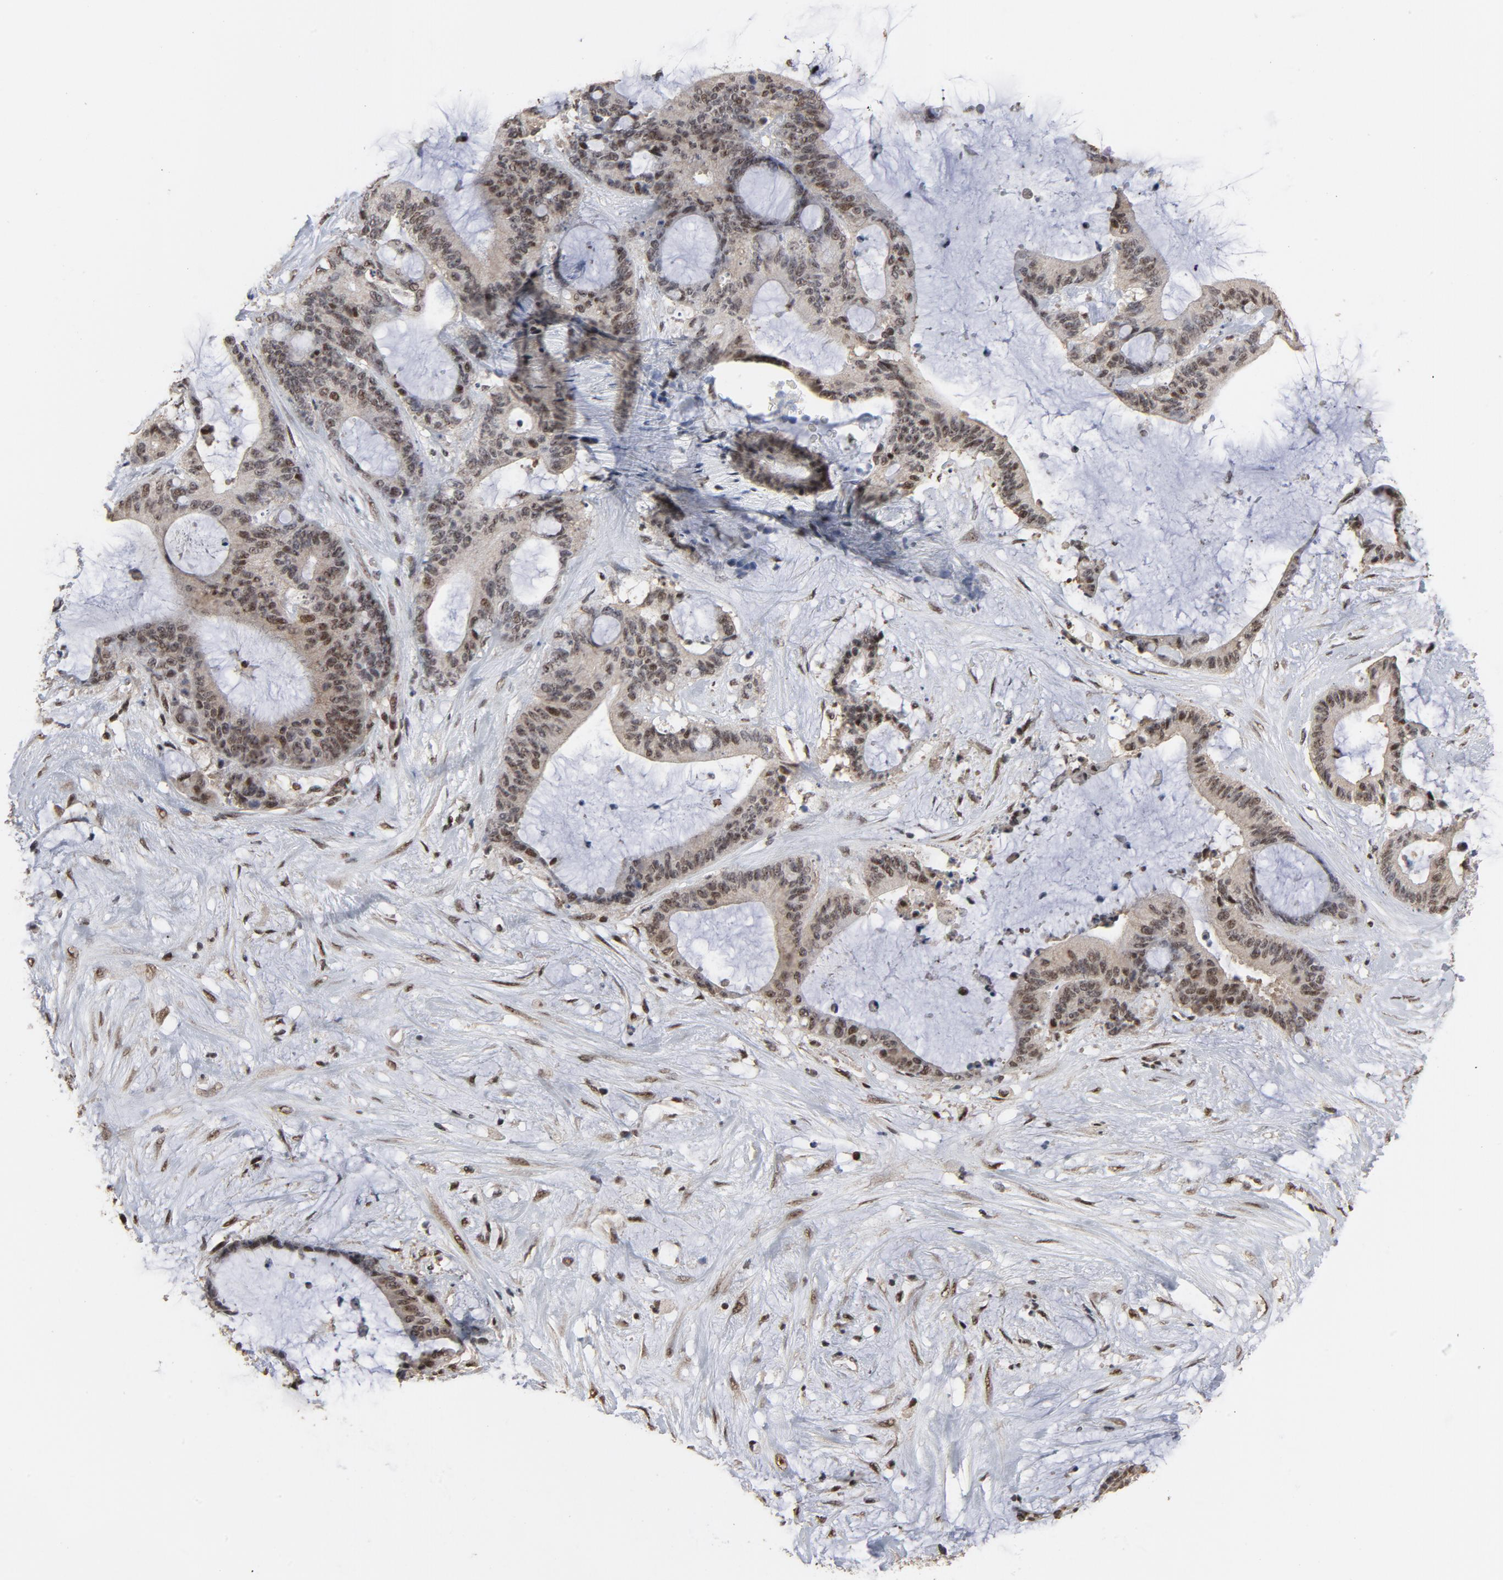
{"staining": {"intensity": "moderate", "quantity": "25%-75%", "location": "nuclear"}, "tissue": "liver cancer", "cell_type": "Tumor cells", "image_type": "cancer", "snomed": [{"axis": "morphology", "description": "Cholangiocarcinoma"}, {"axis": "topography", "description": "Liver"}], "caption": "An image of human liver cancer stained for a protein shows moderate nuclear brown staining in tumor cells.", "gene": "TP53RK", "patient": {"sex": "female", "age": 73}}